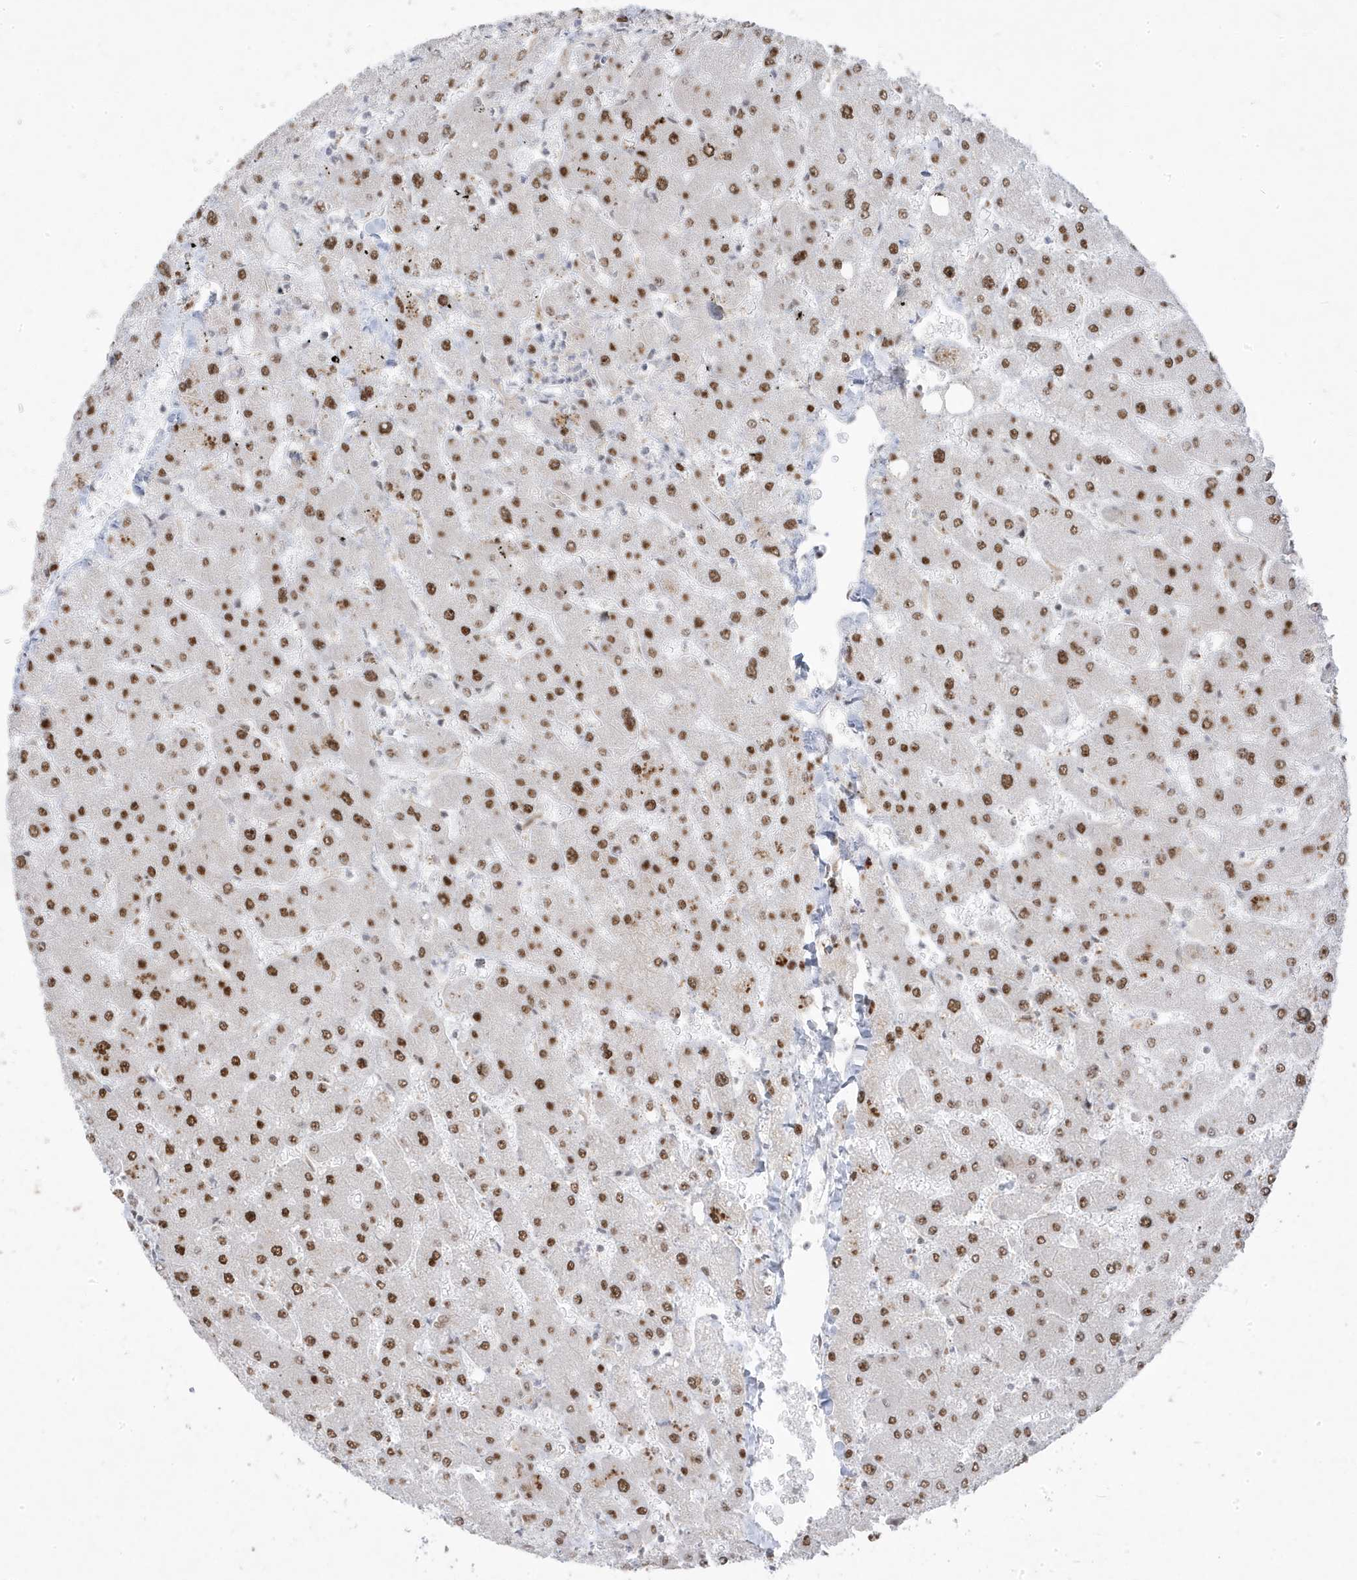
{"staining": {"intensity": "moderate", "quantity": ">75%", "location": "nuclear"}, "tissue": "liver", "cell_type": "Cholangiocytes", "image_type": "normal", "snomed": [{"axis": "morphology", "description": "Normal tissue, NOS"}, {"axis": "topography", "description": "Liver"}], "caption": "Liver stained with immunohistochemistry (IHC) demonstrates moderate nuclear expression in about >75% of cholangiocytes.", "gene": "MTREX", "patient": {"sex": "male", "age": 55}}